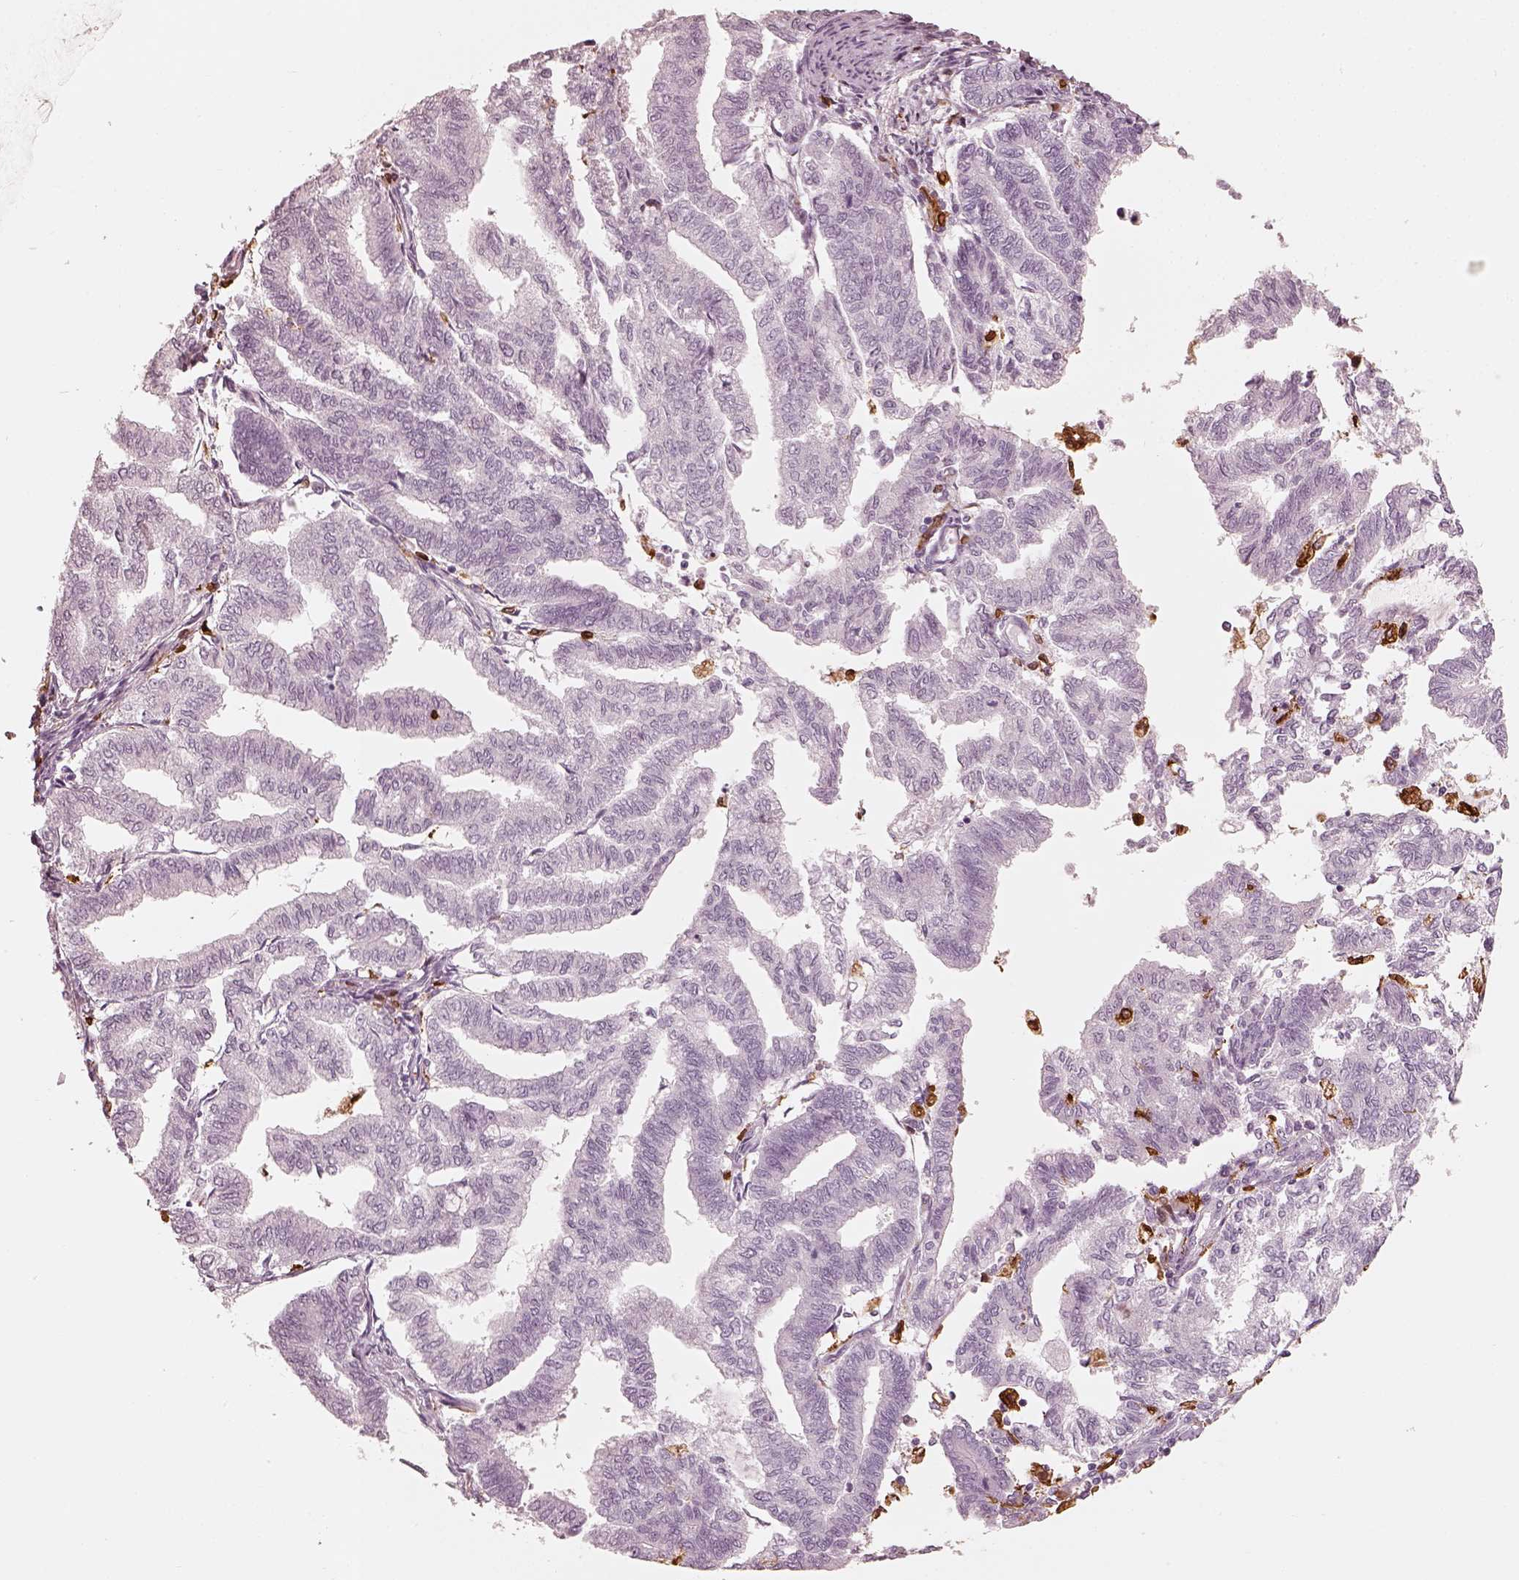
{"staining": {"intensity": "negative", "quantity": "none", "location": "none"}, "tissue": "endometrial cancer", "cell_type": "Tumor cells", "image_type": "cancer", "snomed": [{"axis": "morphology", "description": "Adenocarcinoma, NOS"}, {"axis": "topography", "description": "Endometrium"}], "caption": "Tumor cells are negative for protein expression in human adenocarcinoma (endometrial).", "gene": "ALOX5", "patient": {"sex": "female", "age": 79}}